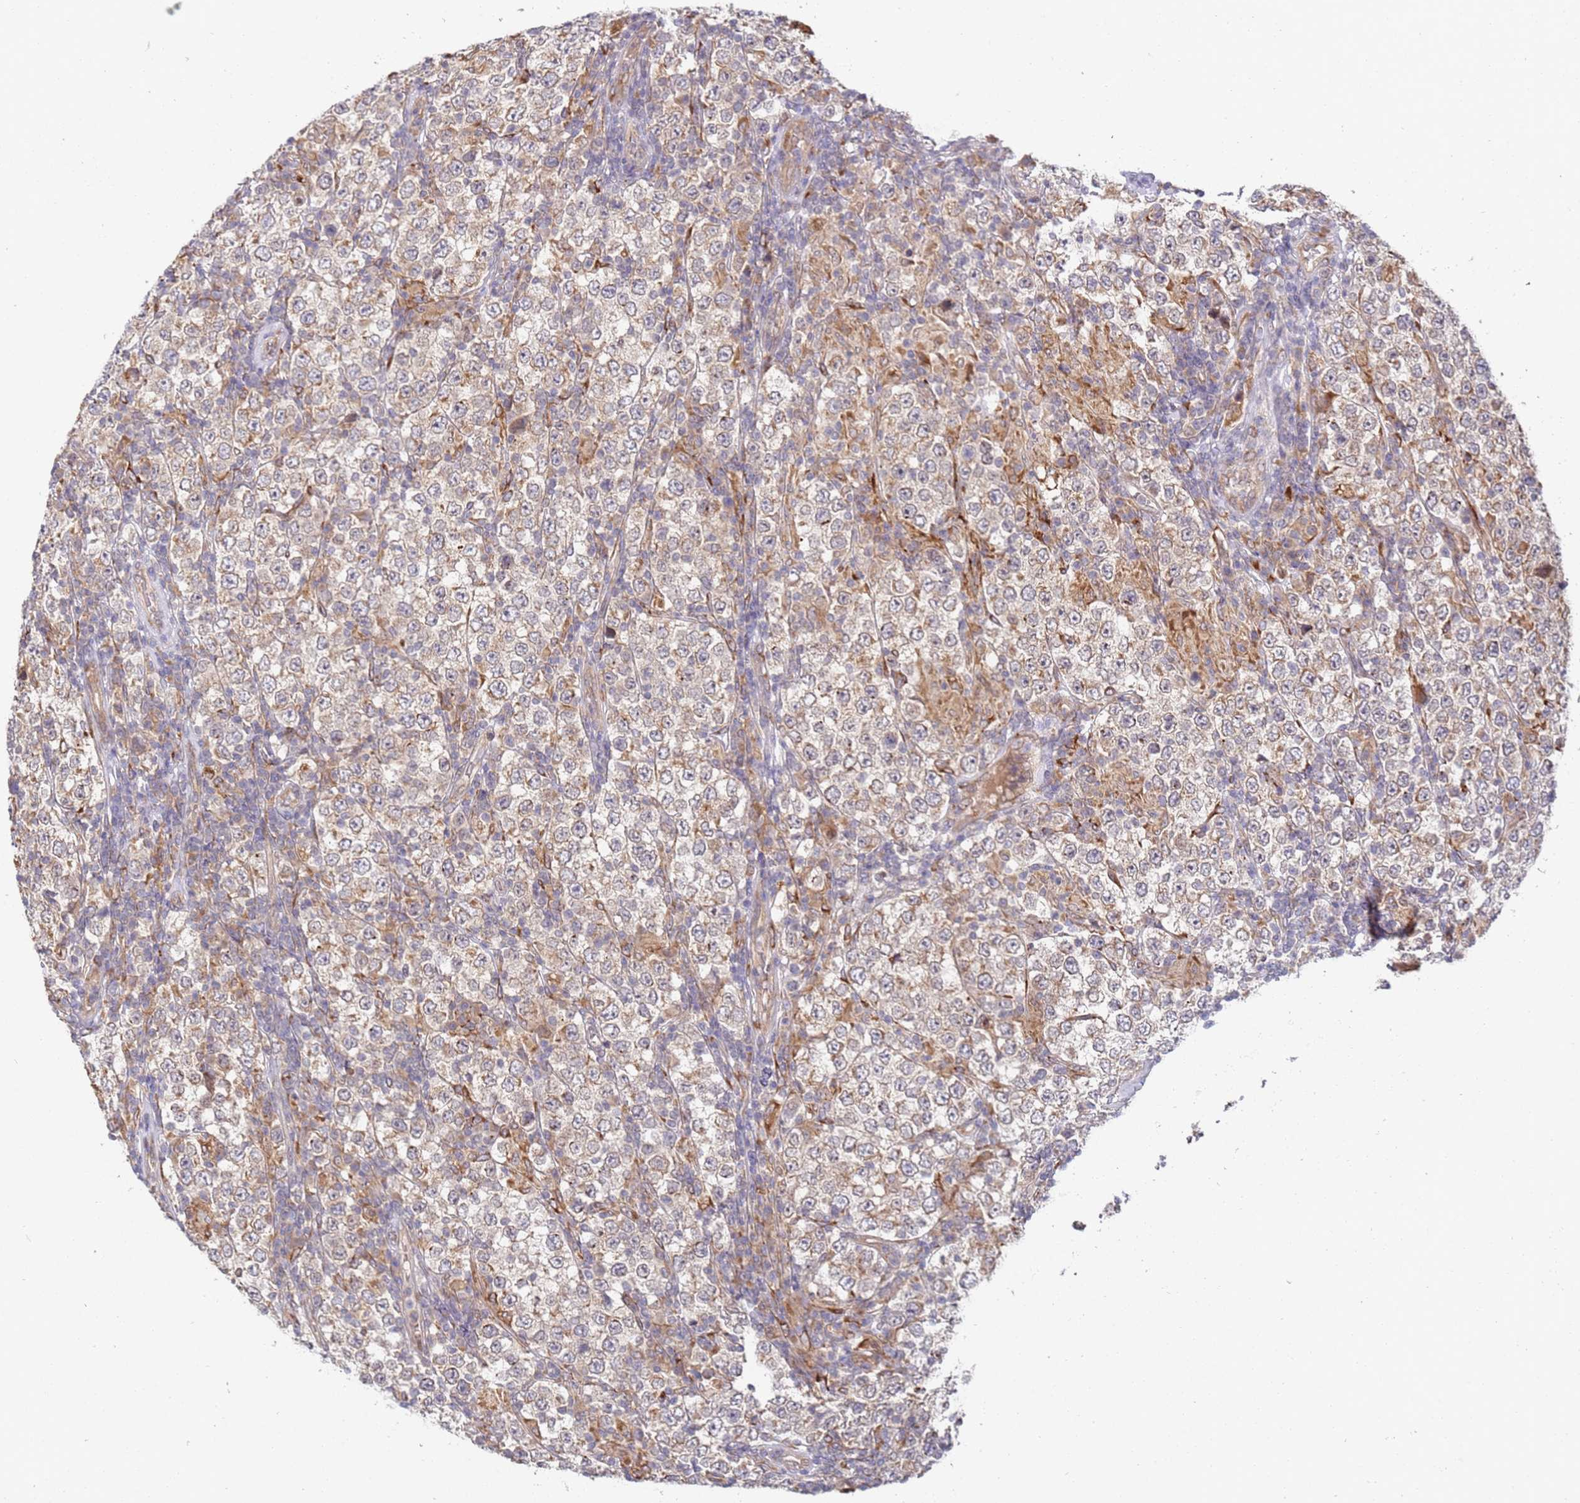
{"staining": {"intensity": "weak", "quantity": "25%-75%", "location": "cytoplasmic/membranous"}, "tissue": "testis cancer", "cell_type": "Tumor cells", "image_type": "cancer", "snomed": [{"axis": "morphology", "description": "Normal tissue, NOS"}, {"axis": "morphology", "description": "Urothelial carcinoma, High grade"}, {"axis": "morphology", "description": "Seminoma, NOS"}, {"axis": "morphology", "description": "Carcinoma, Embryonal, NOS"}, {"axis": "topography", "description": "Urinary bladder"}, {"axis": "topography", "description": "Testis"}], "caption": "IHC image of neoplastic tissue: human testis cancer stained using IHC reveals low levels of weak protein expression localized specifically in the cytoplasmic/membranous of tumor cells, appearing as a cytoplasmic/membranous brown color.", "gene": "VRK2", "patient": {"sex": "male", "age": 41}}